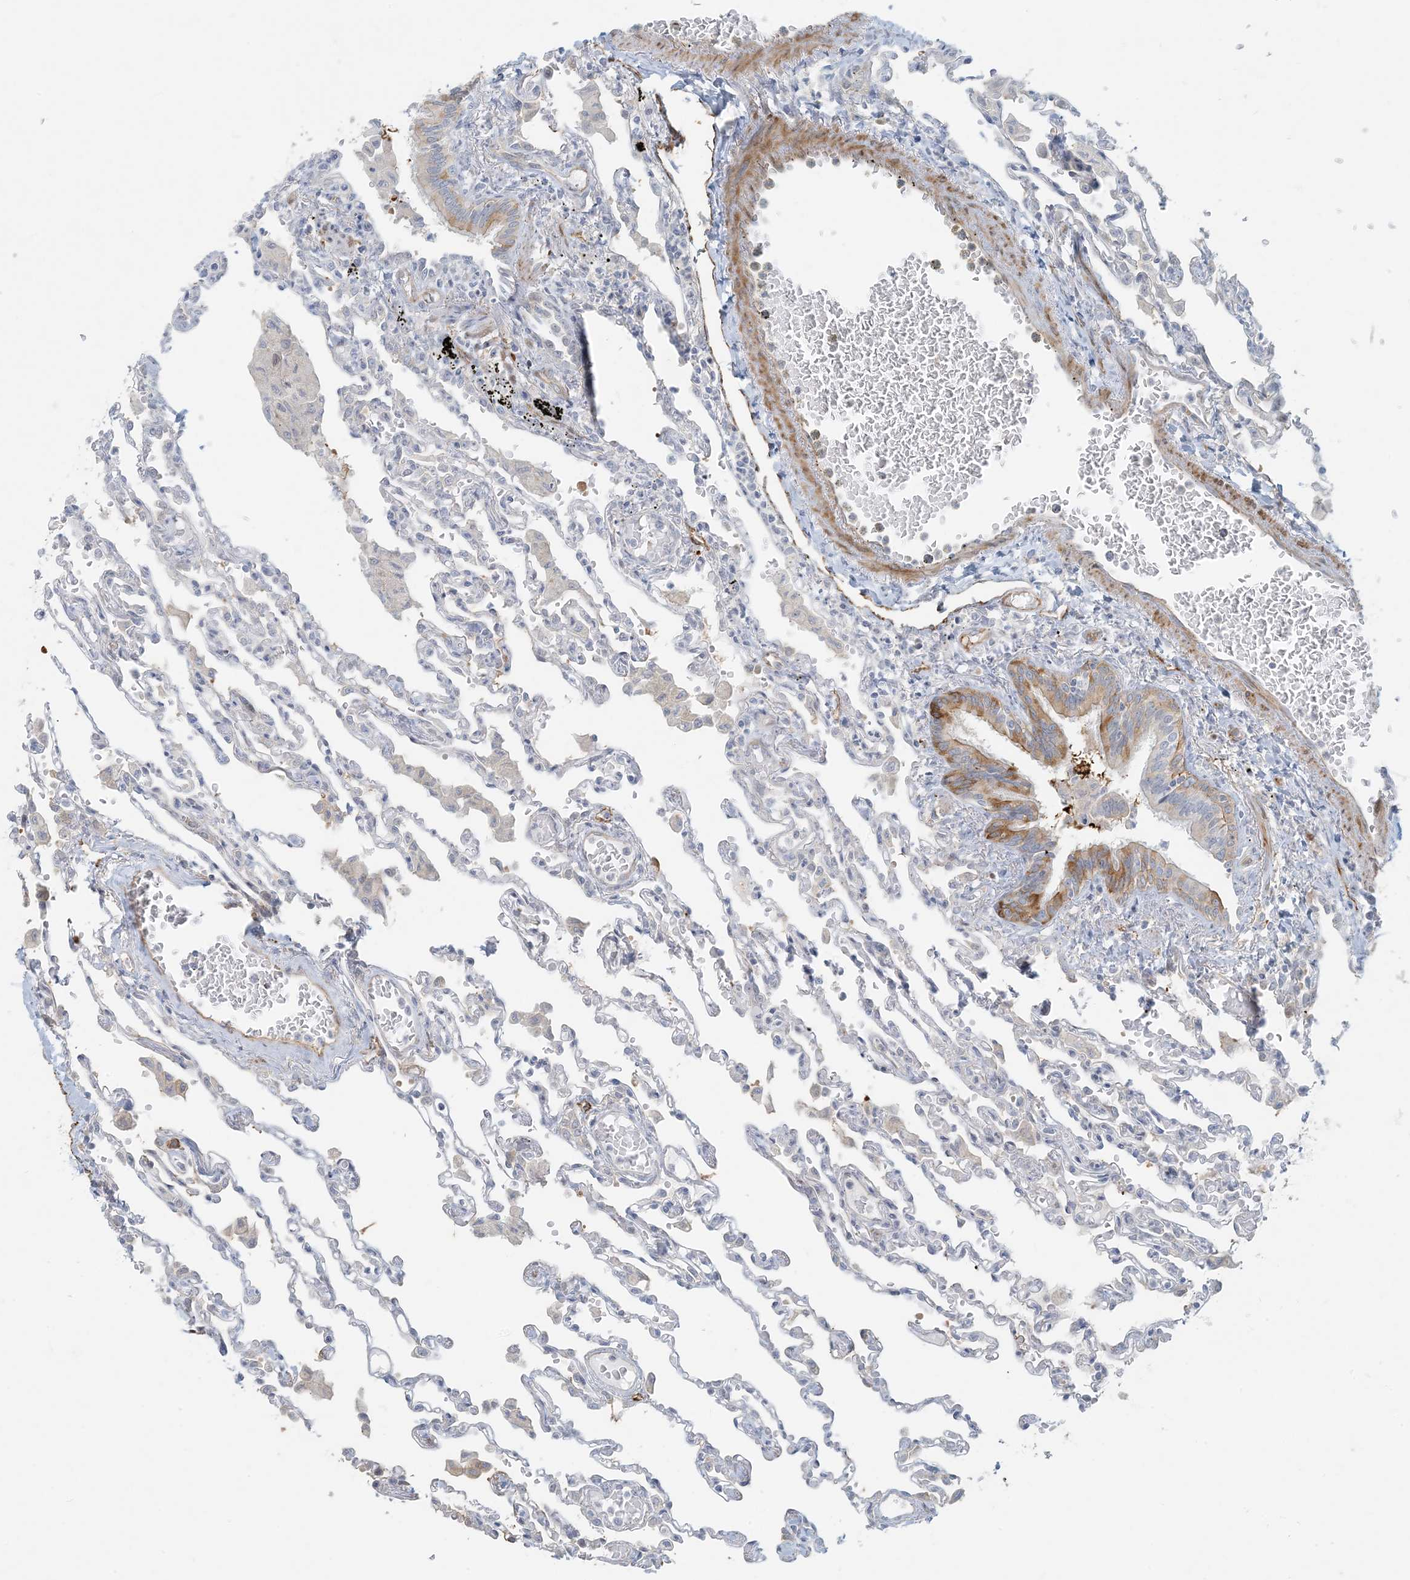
{"staining": {"intensity": "negative", "quantity": "none", "location": "none"}, "tissue": "lung", "cell_type": "Alveolar cells", "image_type": "normal", "snomed": [{"axis": "morphology", "description": "Normal tissue, NOS"}, {"axis": "topography", "description": "Bronchus"}, {"axis": "topography", "description": "Lung"}], "caption": "This is a photomicrograph of IHC staining of unremarkable lung, which shows no positivity in alveolar cells.", "gene": "BCORL1", "patient": {"sex": "female", "age": 49}}